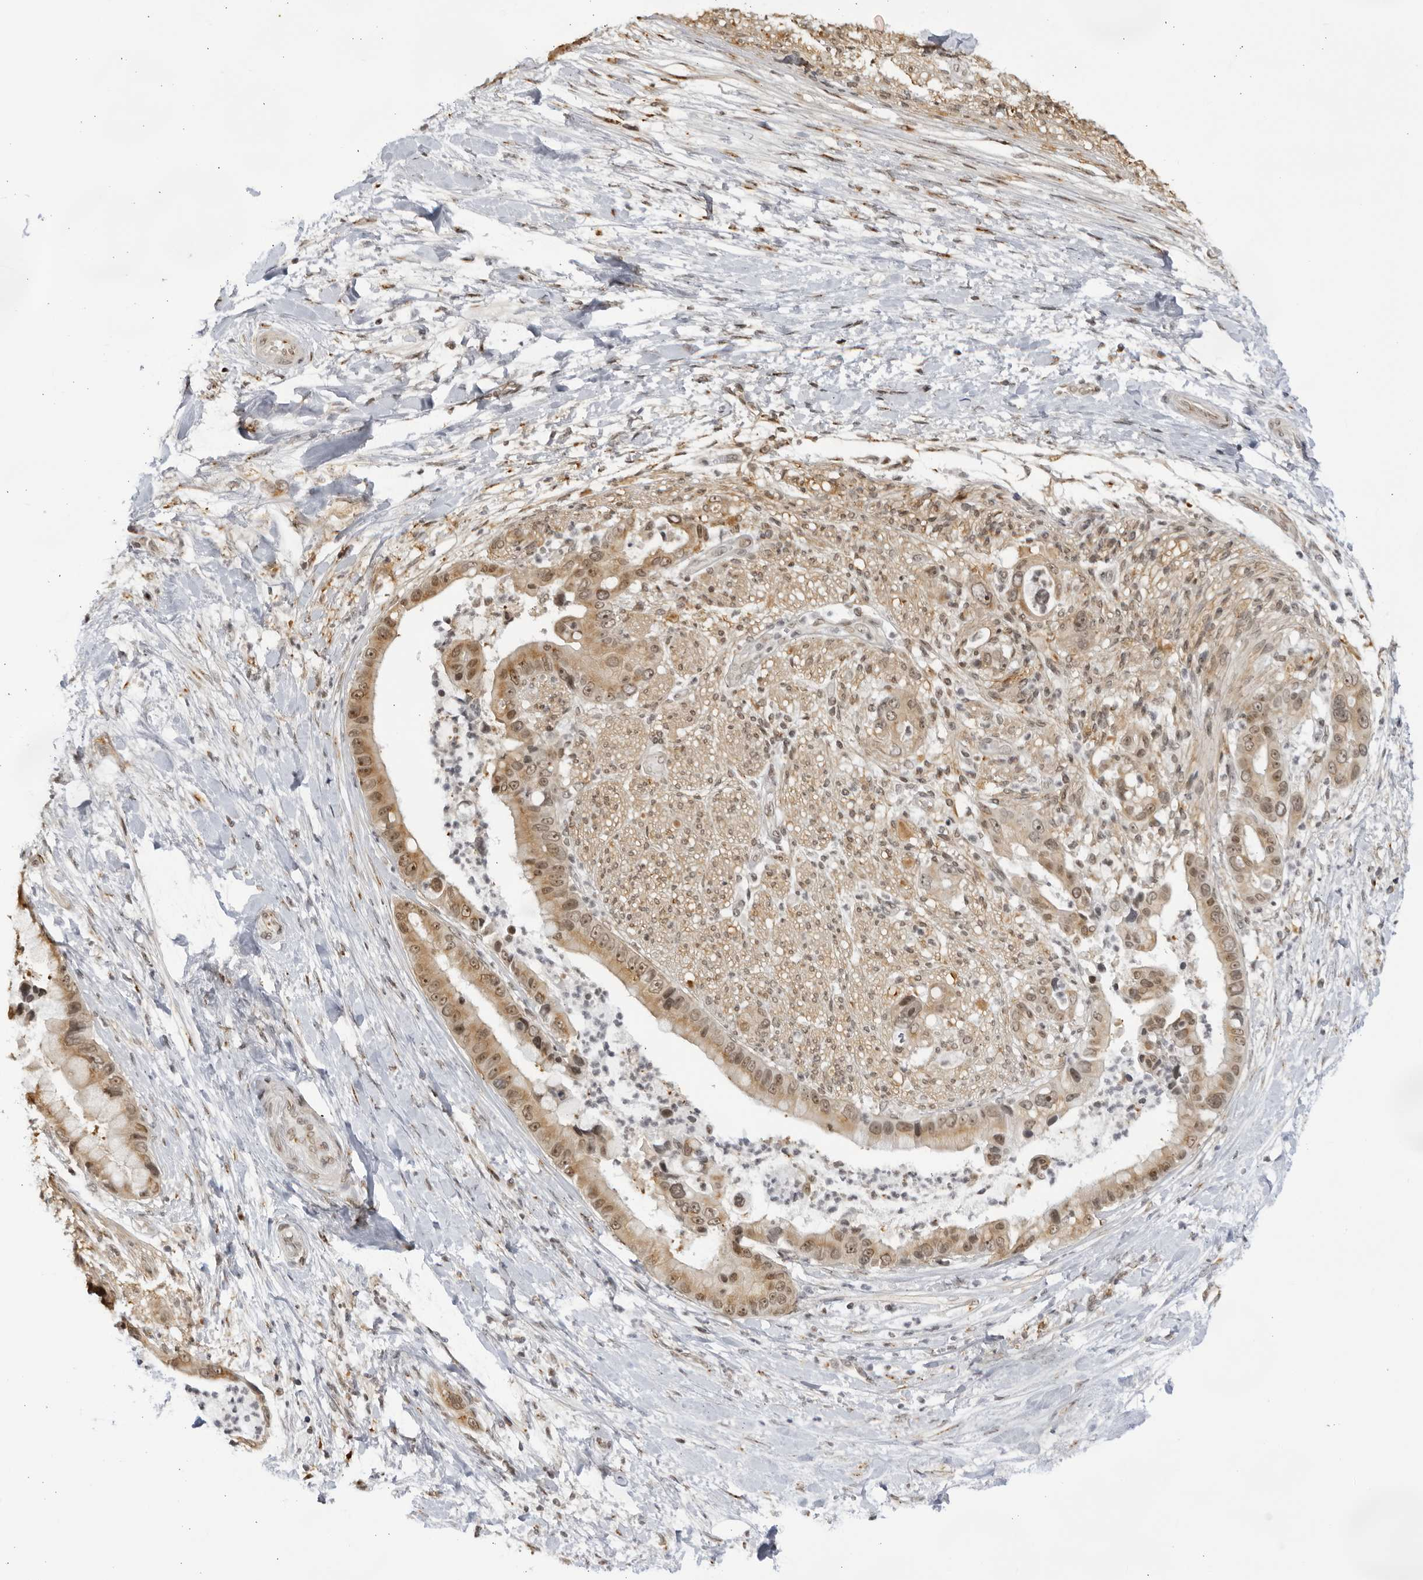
{"staining": {"intensity": "weak", "quantity": ">75%", "location": "cytoplasmic/membranous,nuclear"}, "tissue": "liver cancer", "cell_type": "Tumor cells", "image_type": "cancer", "snomed": [{"axis": "morphology", "description": "Cholangiocarcinoma"}, {"axis": "topography", "description": "Liver"}], "caption": "Human liver cancer (cholangiocarcinoma) stained with a brown dye exhibits weak cytoplasmic/membranous and nuclear positive expression in approximately >75% of tumor cells.", "gene": "RASGEF1C", "patient": {"sex": "female", "age": 54}}